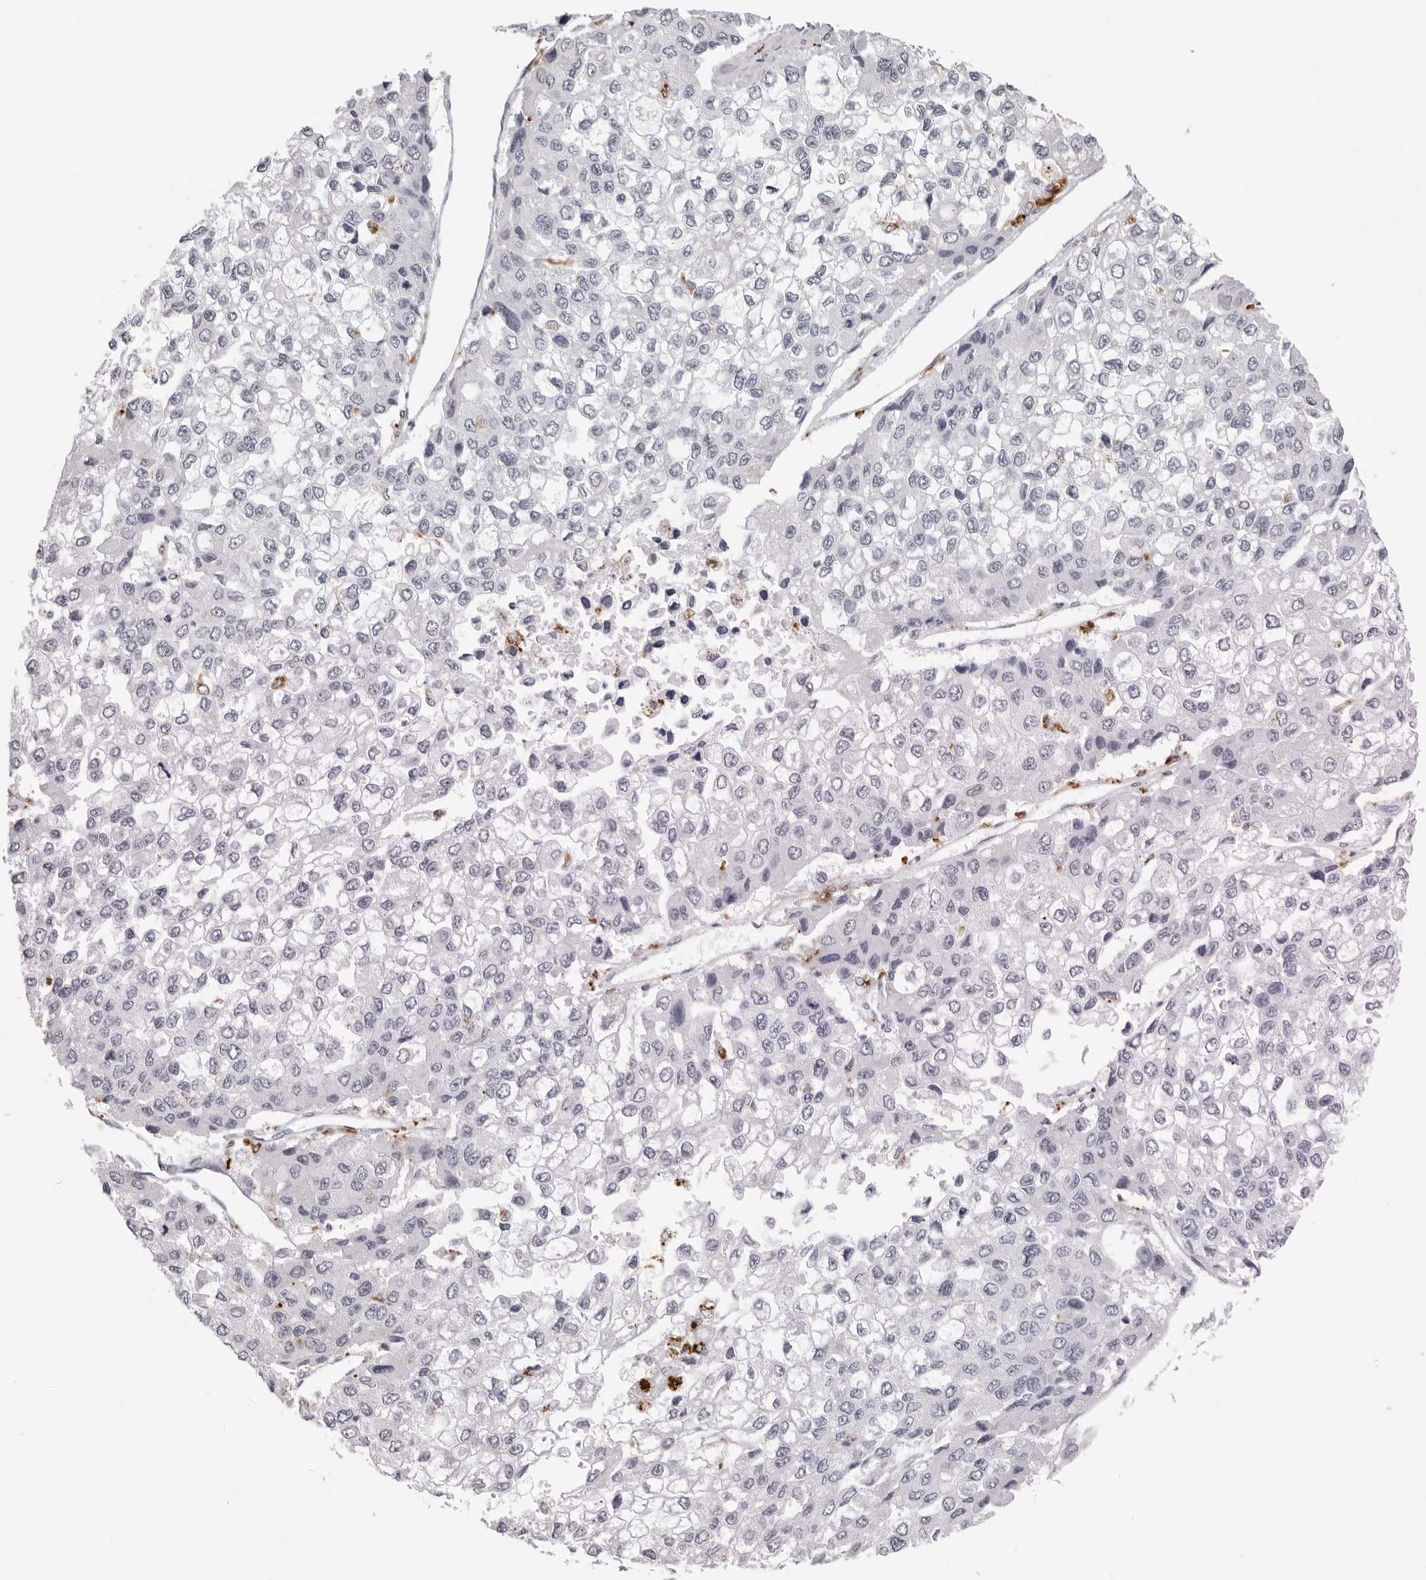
{"staining": {"intensity": "moderate", "quantity": "<25%", "location": "cytoplasmic/membranous"}, "tissue": "liver cancer", "cell_type": "Tumor cells", "image_type": "cancer", "snomed": [{"axis": "morphology", "description": "Carcinoma, Hepatocellular, NOS"}, {"axis": "topography", "description": "Liver"}], "caption": "IHC of human liver hepatocellular carcinoma shows low levels of moderate cytoplasmic/membranous staining in about <25% of tumor cells. The protein of interest is stained brown, and the nuclei are stained in blue (DAB IHC with brightfield microscopy, high magnification).", "gene": "IL25", "patient": {"sex": "female", "age": 66}}